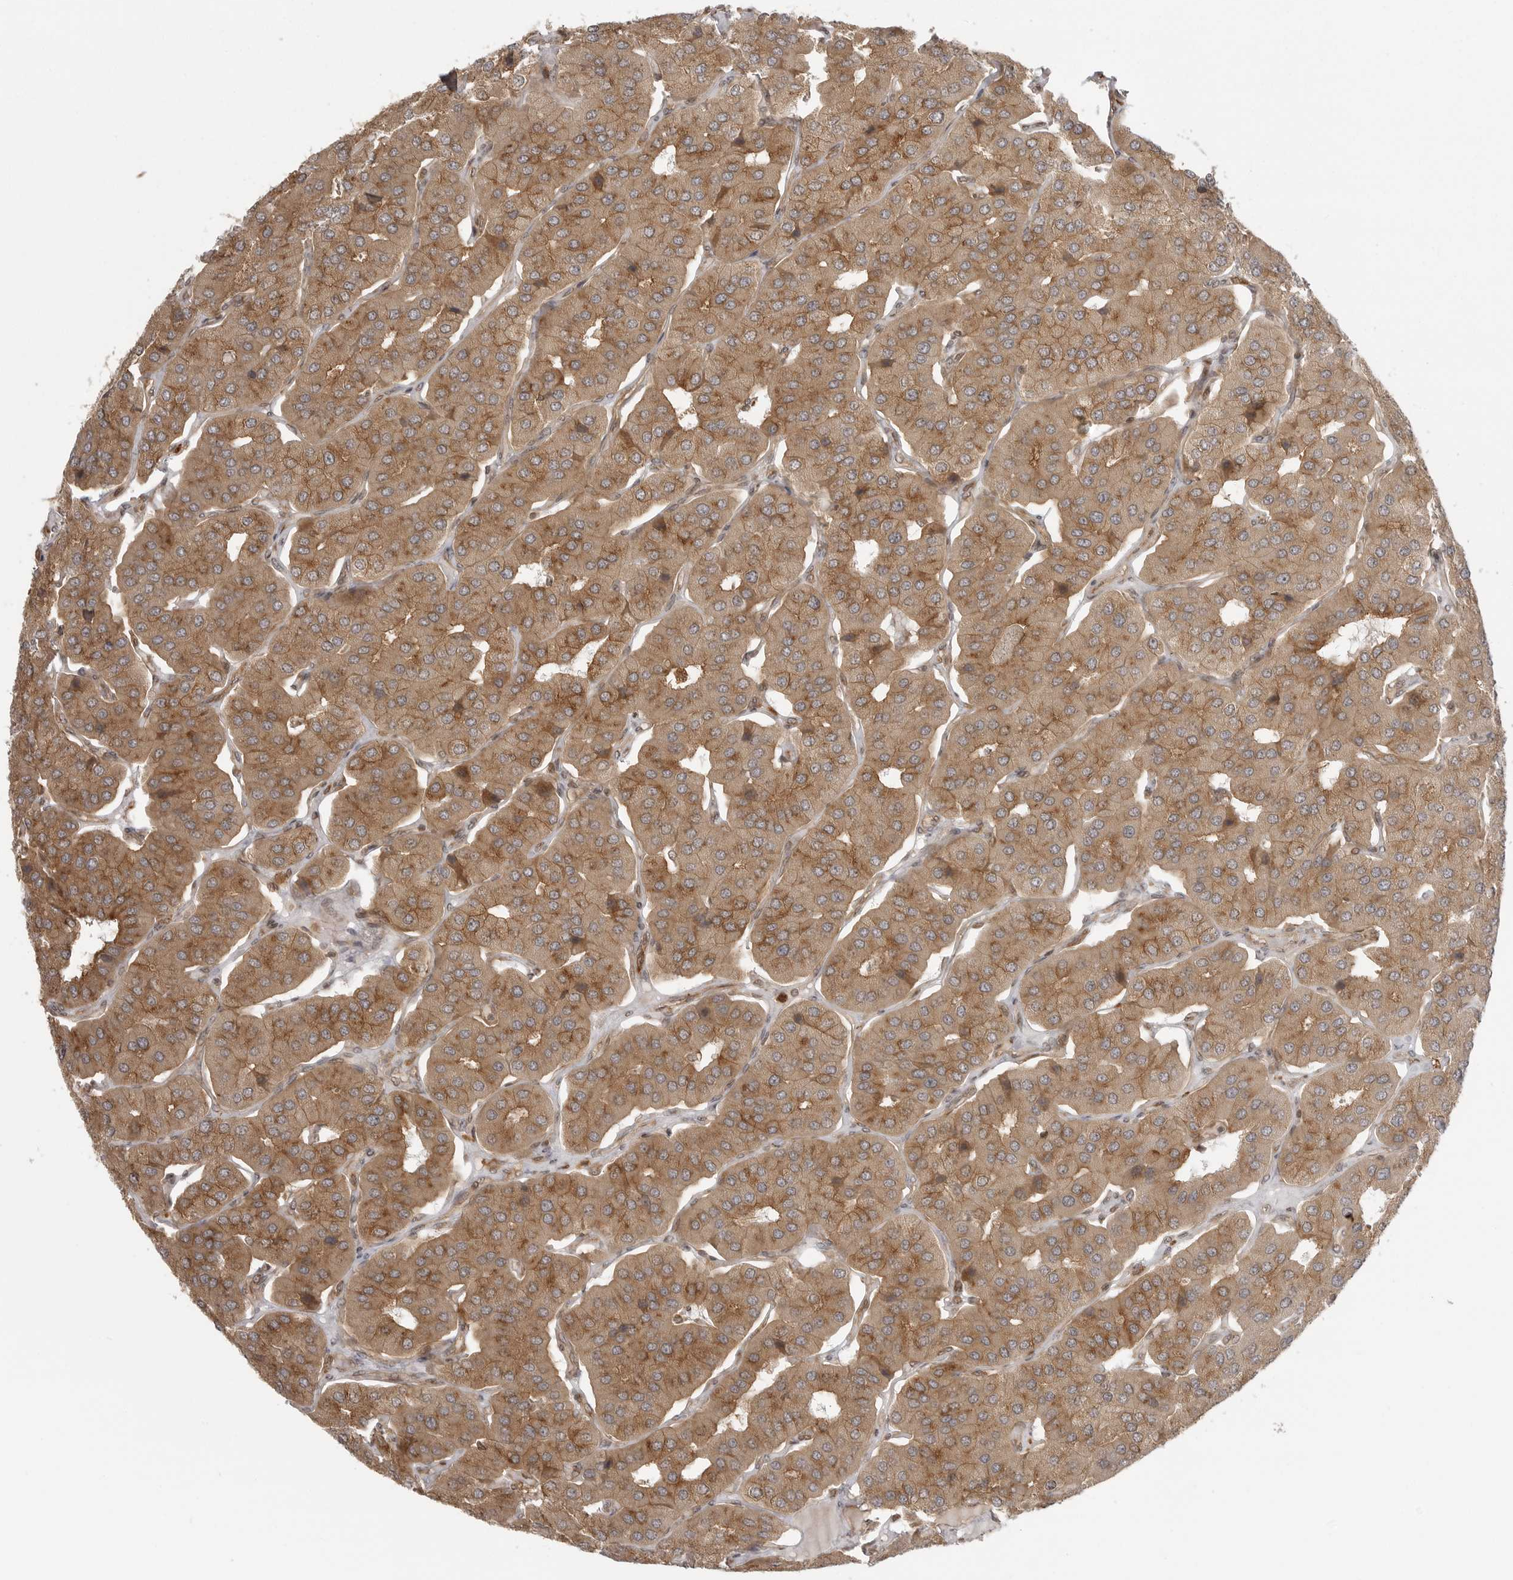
{"staining": {"intensity": "moderate", "quantity": ">75%", "location": "cytoplasmic/membranous"}, "tissue": "parathyroid gland", "cell_type": "Glandular cells", "image_type": "normal", "snomed": [{"axis": "morphology", "description": "Normal tissue, NOS"}, {"axis": "morphology", "description": "Adenoma, NOS"}, {"axis": "topography", "description": "Parathyroid gland"}], "caption": "IHC of normal human parathyroid gland exhibits medium levels of moderate cytoplasmic/membranous staining in about >75% of glandular cells.", "gene": "FAT3", "patient": {"sex": "female", "age": 86}}